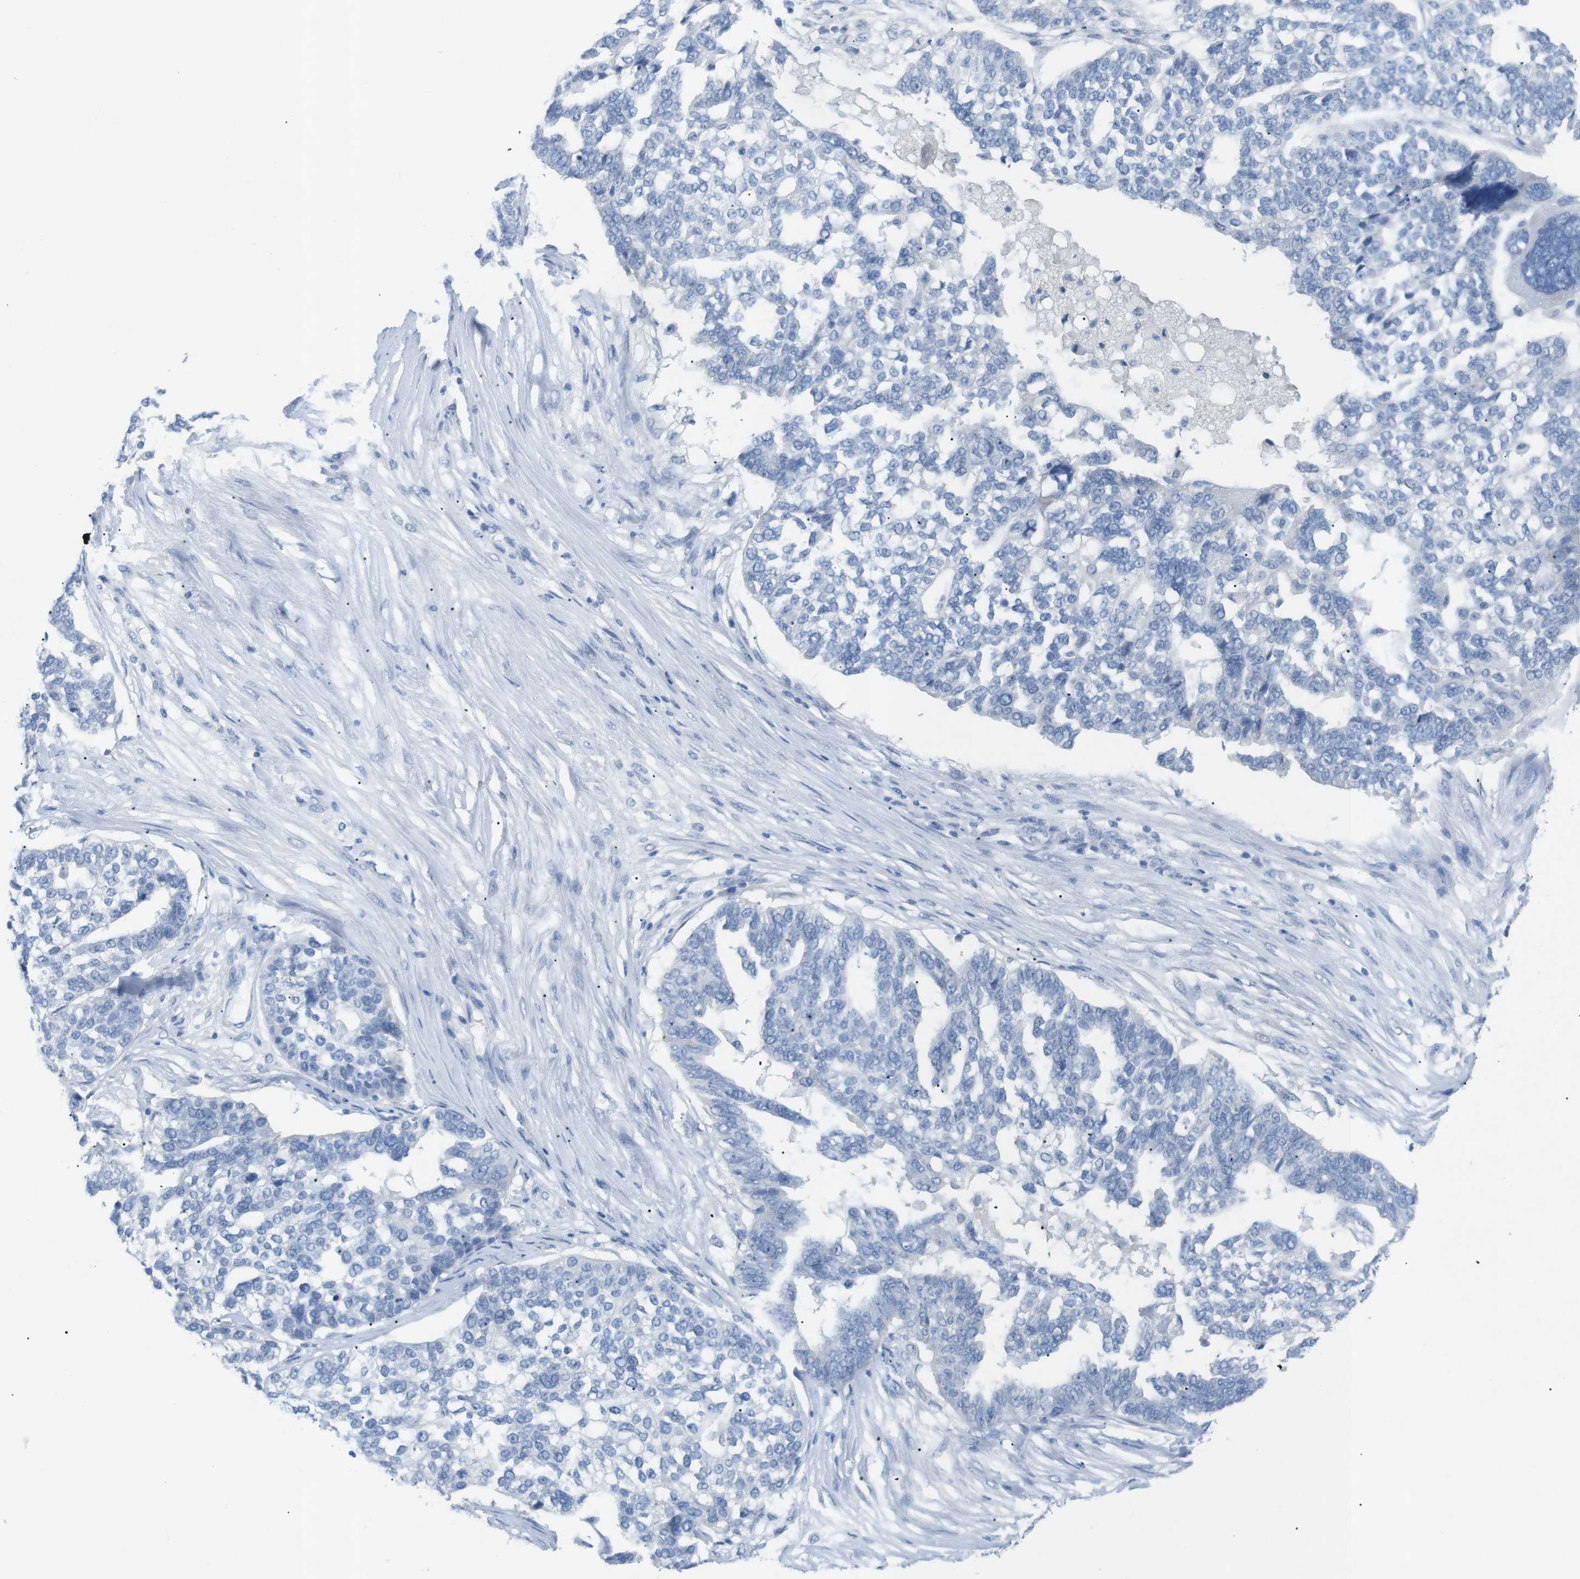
{"staining": {"intensity": "negative", "quantity": "none", "location": "none"}, "tissue": "ovarian cancer", "cell_type": "Tumor cells", "image_type": "cancer", "snomed": [{"axis": "morphology", "description": "Cystadenocarcinoma, serous, NOS"}, {"axis": "topography", "description": "Ovary"}], "caption": "There is no significant staining in tumor cells of ovarian cancer (serous cystadenocarcinoma).", "gene": "SALL4", "patient": {"sex": "female", "age": 59}}